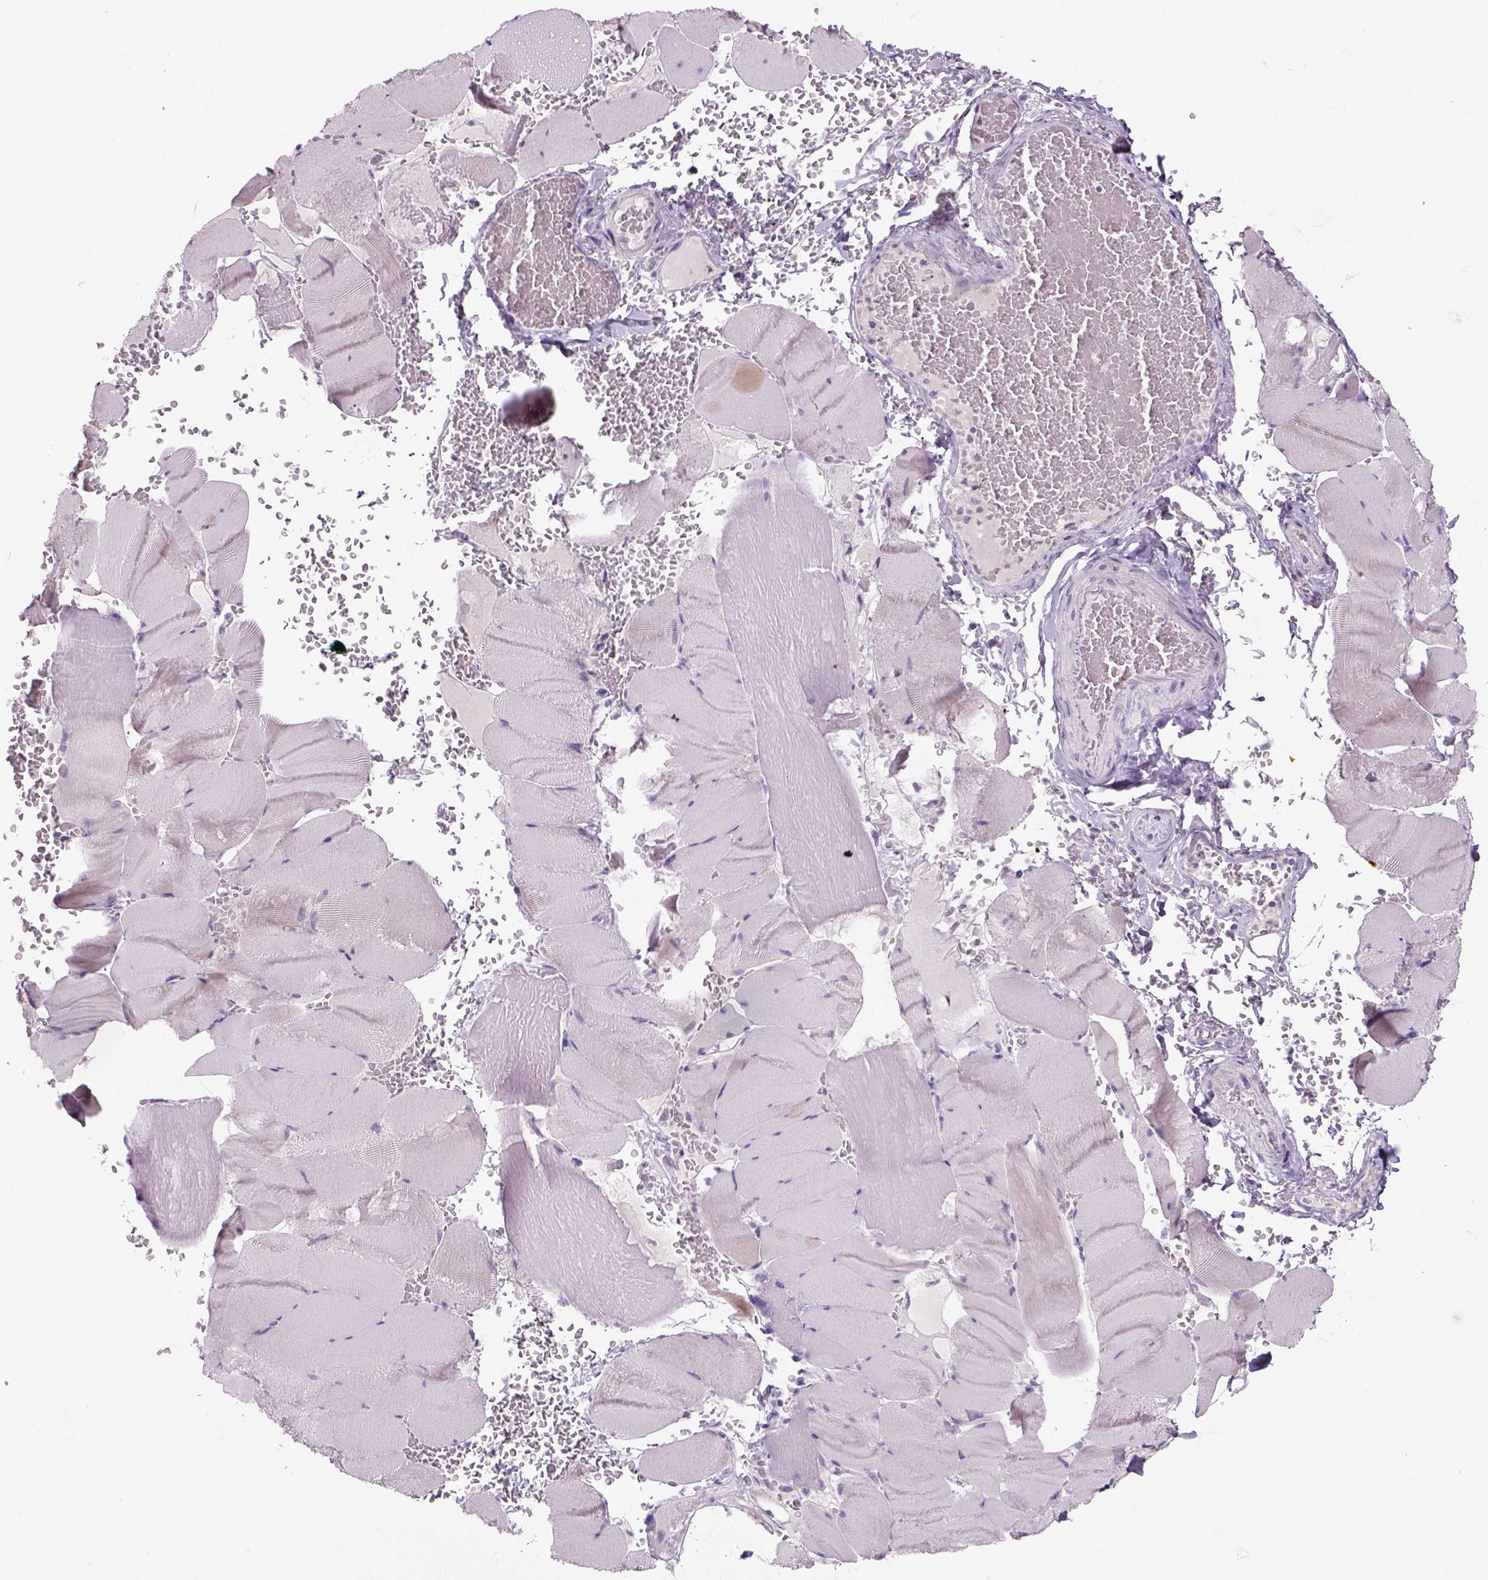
{"staining": {"intensity": "negative", "quantity": "none", "location": "none"}, "tissue": "skeletal muscle", "cell_type": "Myocytes", "image_type": "normal", "snomed": [{"axis": "morphology", "description": "Normal tissue, NOS"}, {"axis": "topography", "description": "Skeletal muscle"}], "caption": "Human skeletal muscle stained for a protein using immunohistochemistry (IHC) demonstrates no staining in myocytes.", "gene": "ADGRV1", "patient": {"sex": "male", "age": 56}}